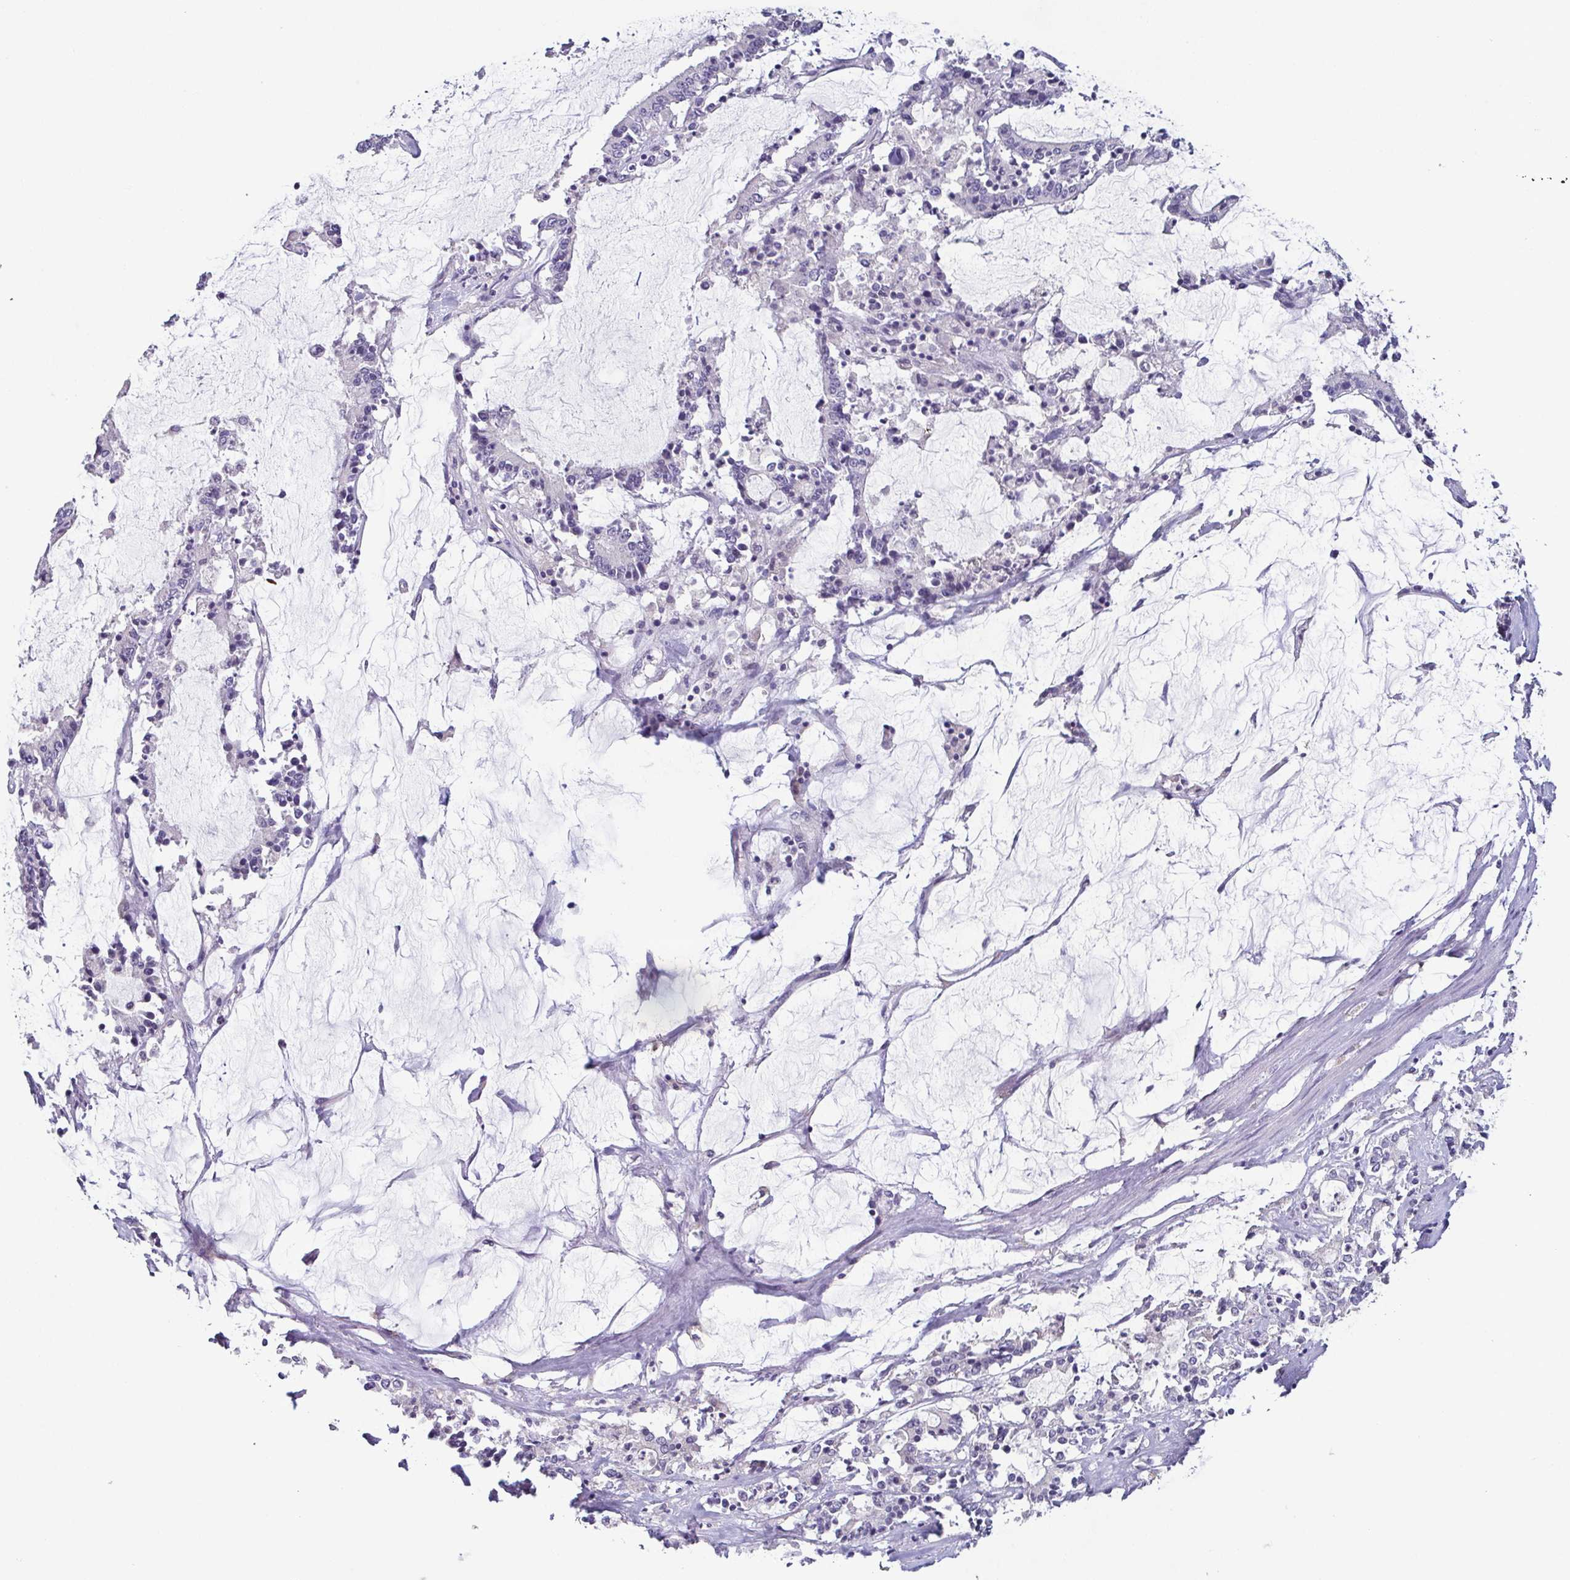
{"staining": {"intensity": "negative", "quantity": "none", "location": "none"}, "tissue": "stomach cancer", "cell_type": "Tumor cells", "image_type": "cancer", "snomed": [{"axis": "morphology", "description": "Adenocarcinoma, NOS"}, {"axis": "topography", "description": "Stomach, upper"}], "caption": "Tumor cells show no significant protein staining in stomach cancer (adenocarcinoma). The staining is performed using DAB (3,3'-diaminobenzidine) brown chromogen with nuclei counter-stained in using hematoxylin.", "gene": "TP73", "patient": {"sex": "male", "age": 68}}